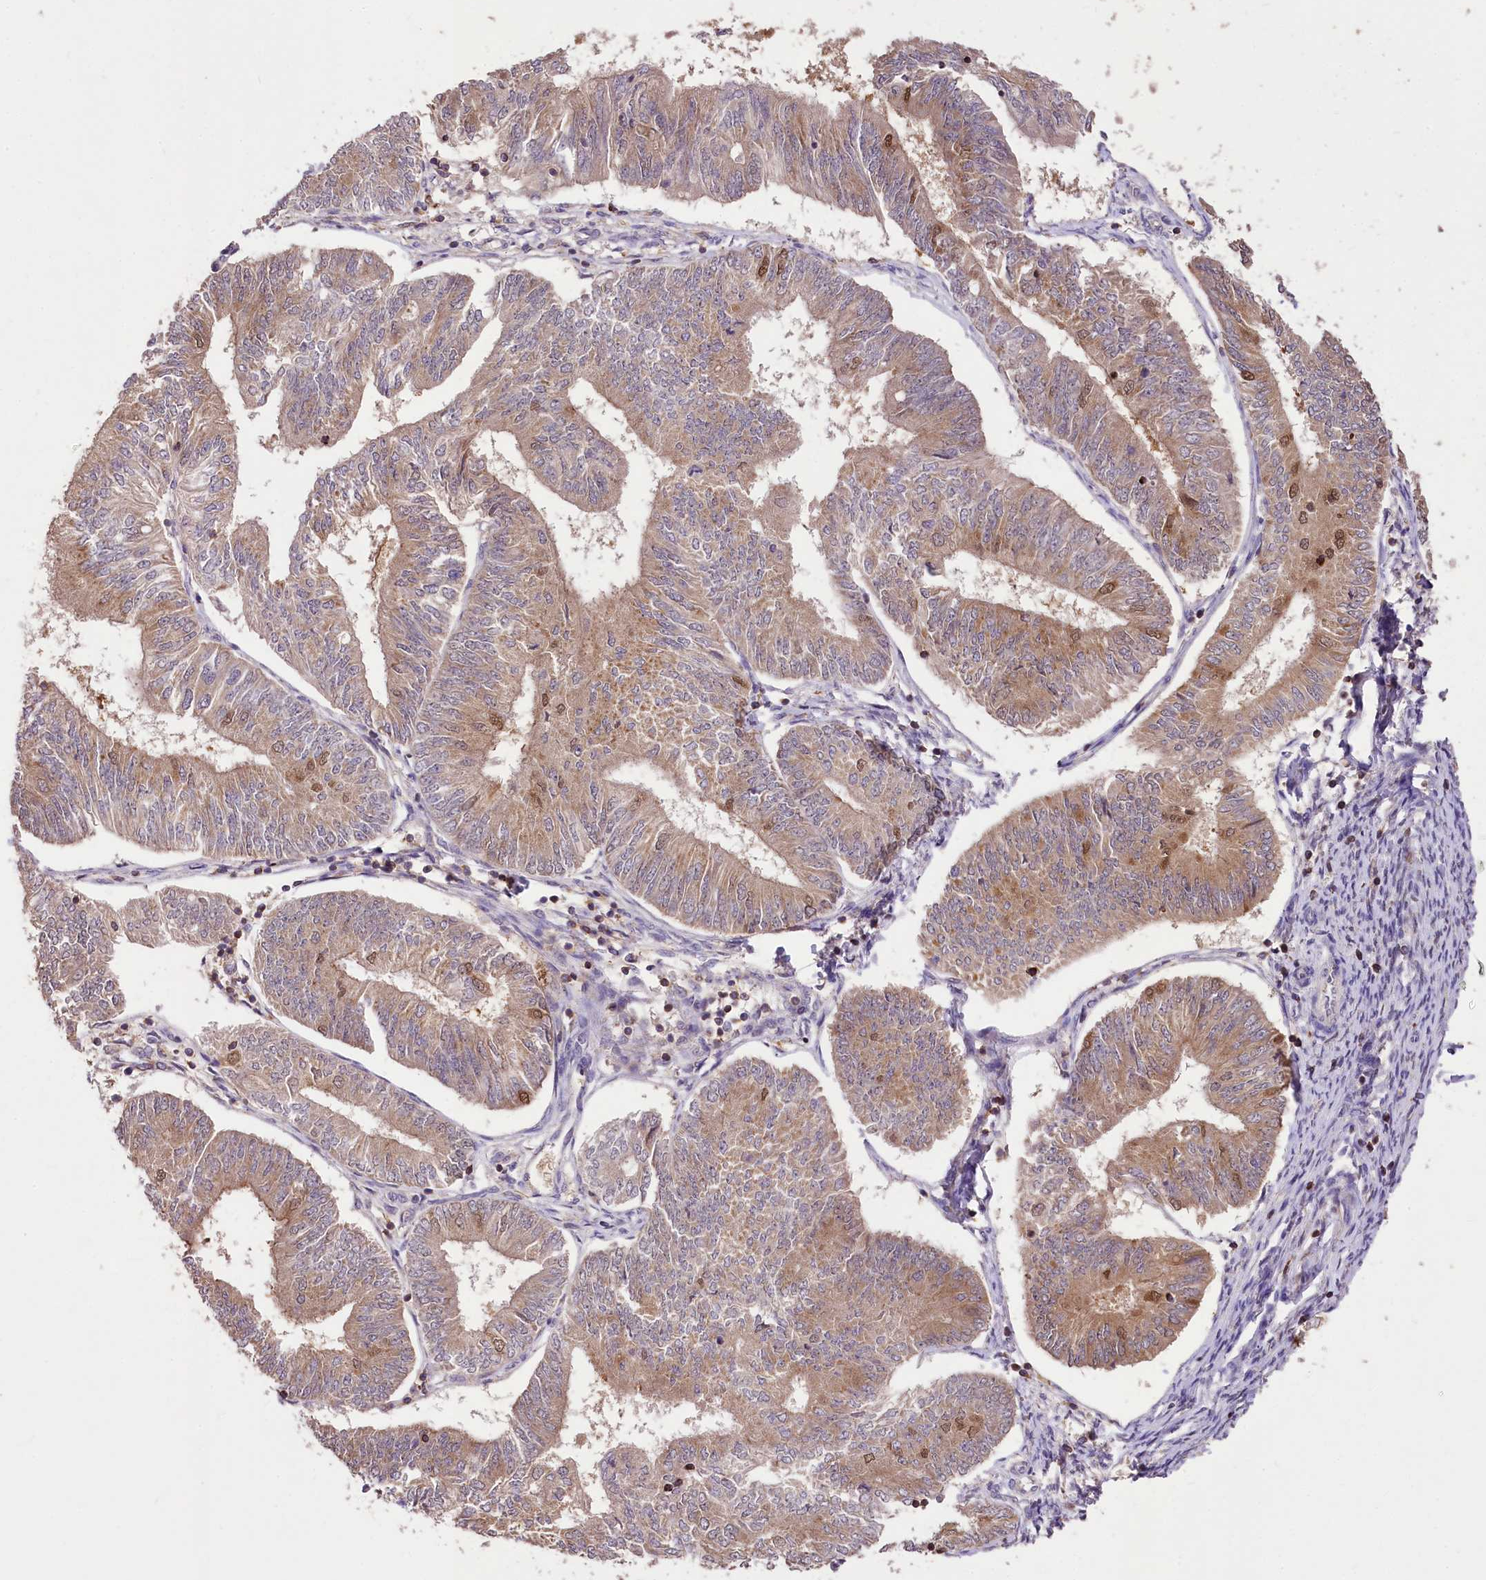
{"staining": {"intensity": "moderate", "quantity": "<25%", "location": "cytoplasmic/membranous,nuclear"}, "tissue": "endometrial cancer", "cell_type": "Tumor cells", "image_type": "cancer", "snomed": [{"axis": "morphology", "description": "Adenocarcinoma, NOS"}, {"axis": "topography", "description": "Endometrium"}], "caption": "Endometrial cancer stained with a protein marker exhibits moderate staining in tumor cells.", "gene": "SERGEF", "patient": {"sex": "female", "age": 58}}